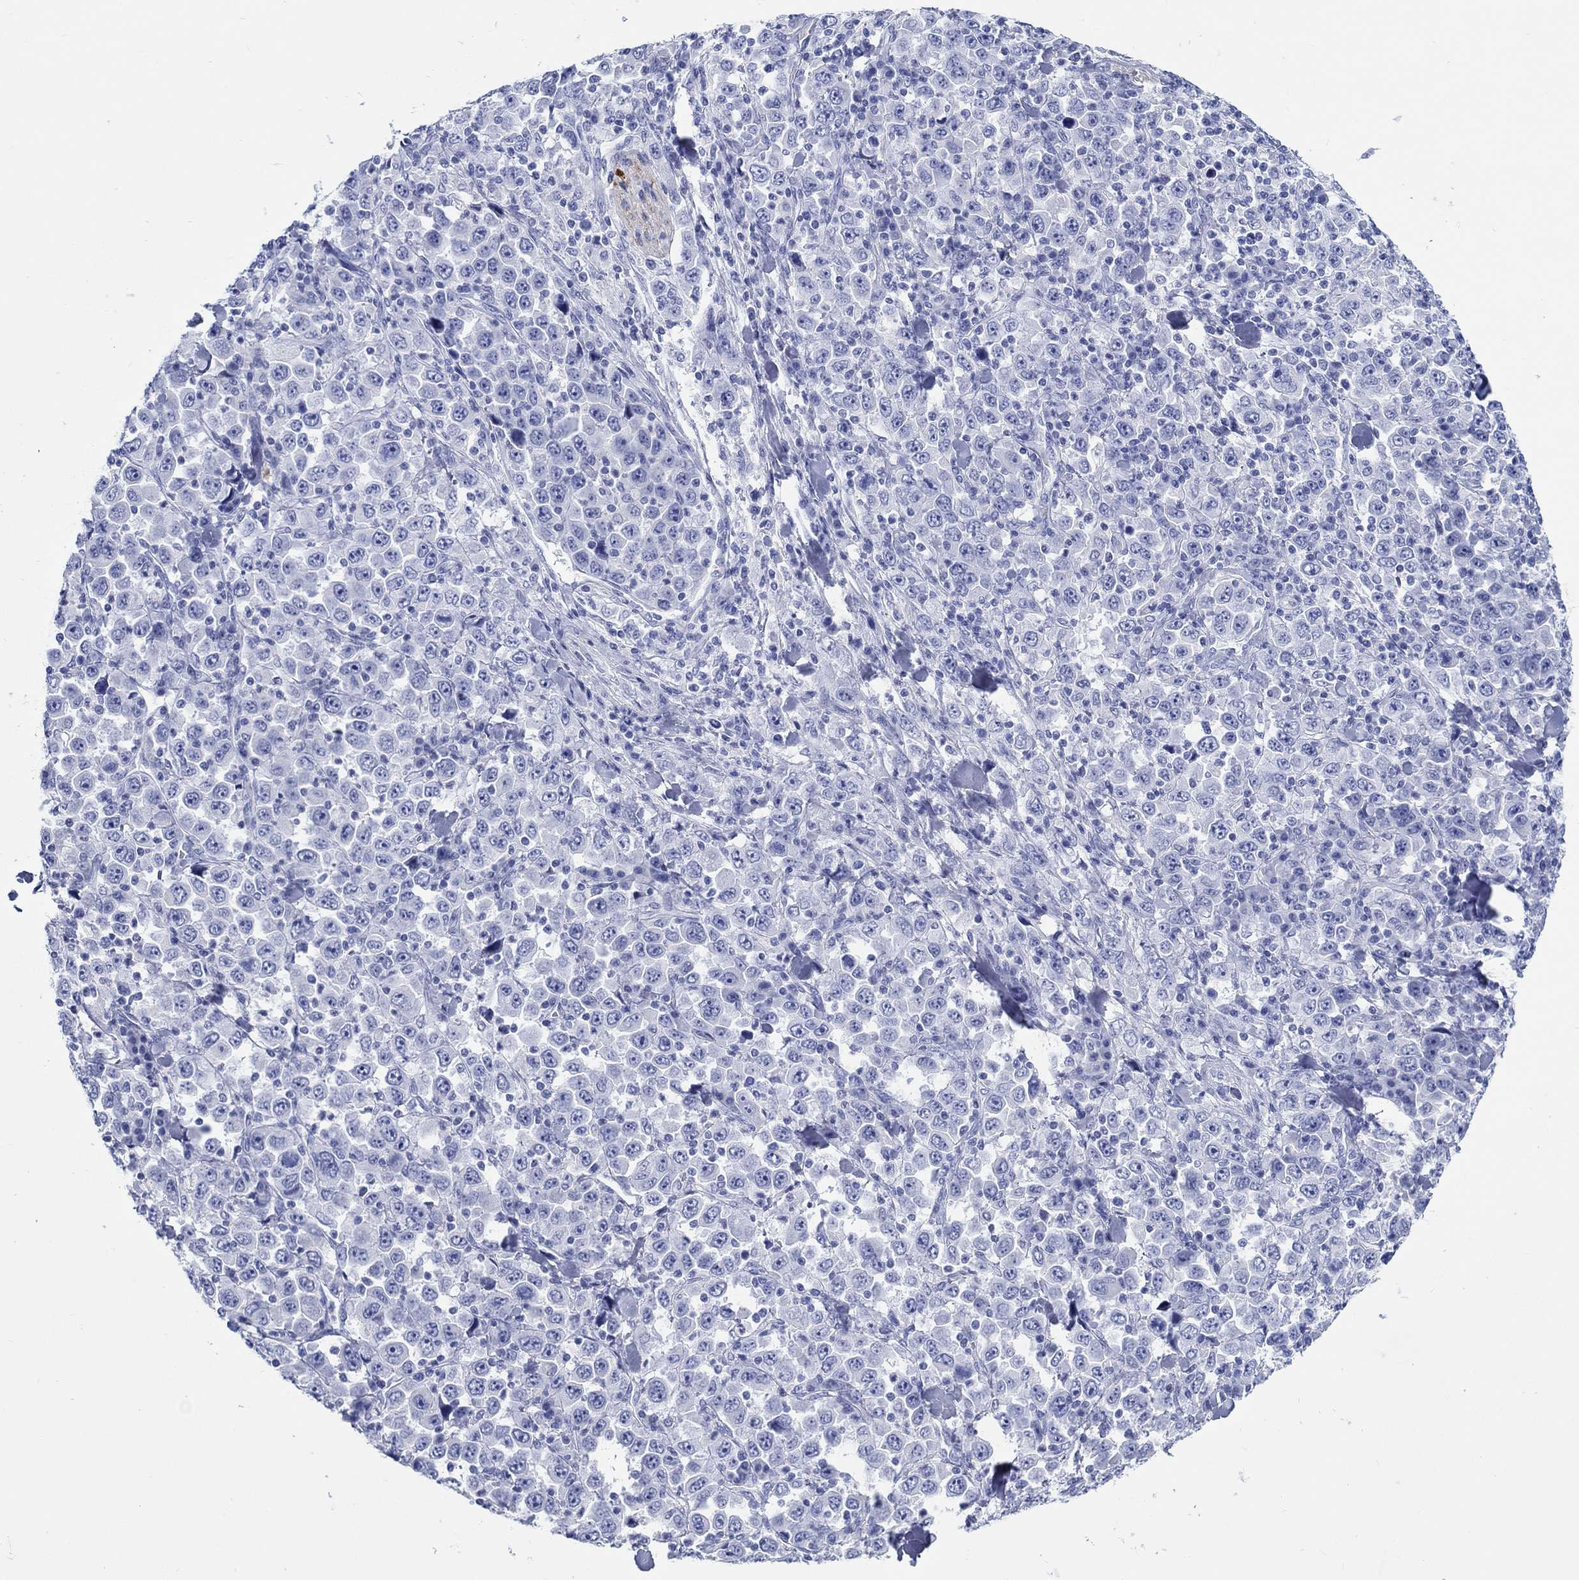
{"staining": {"intensity": "negative", "quantity": "none", "location": "none"}, "tissue": "stomach cancer", "cell_type": "Tumor cells", "image_type": "cancer", "snomed": [{"axis": "morphology", "description": "Normal tissue, NOS"}, {"axis": "morphology", "description": "Adenocarcinoma, NOS"}, {"axis": "topography", "description": "Stomach, upper"}, {"axis": "topography", "description": "Stomach"}], "caption": "This histopathology image is of adenocarcinoma (stomach) stained with immunohistochemistry to label a protein in brown with the nuclei are counter-stained blue. There is no expression in tumor cells. (IHC, brightfield microscopy, high magnification).", "gene": "FBXO2", "patient": {"sex": "male", "age": 59}}